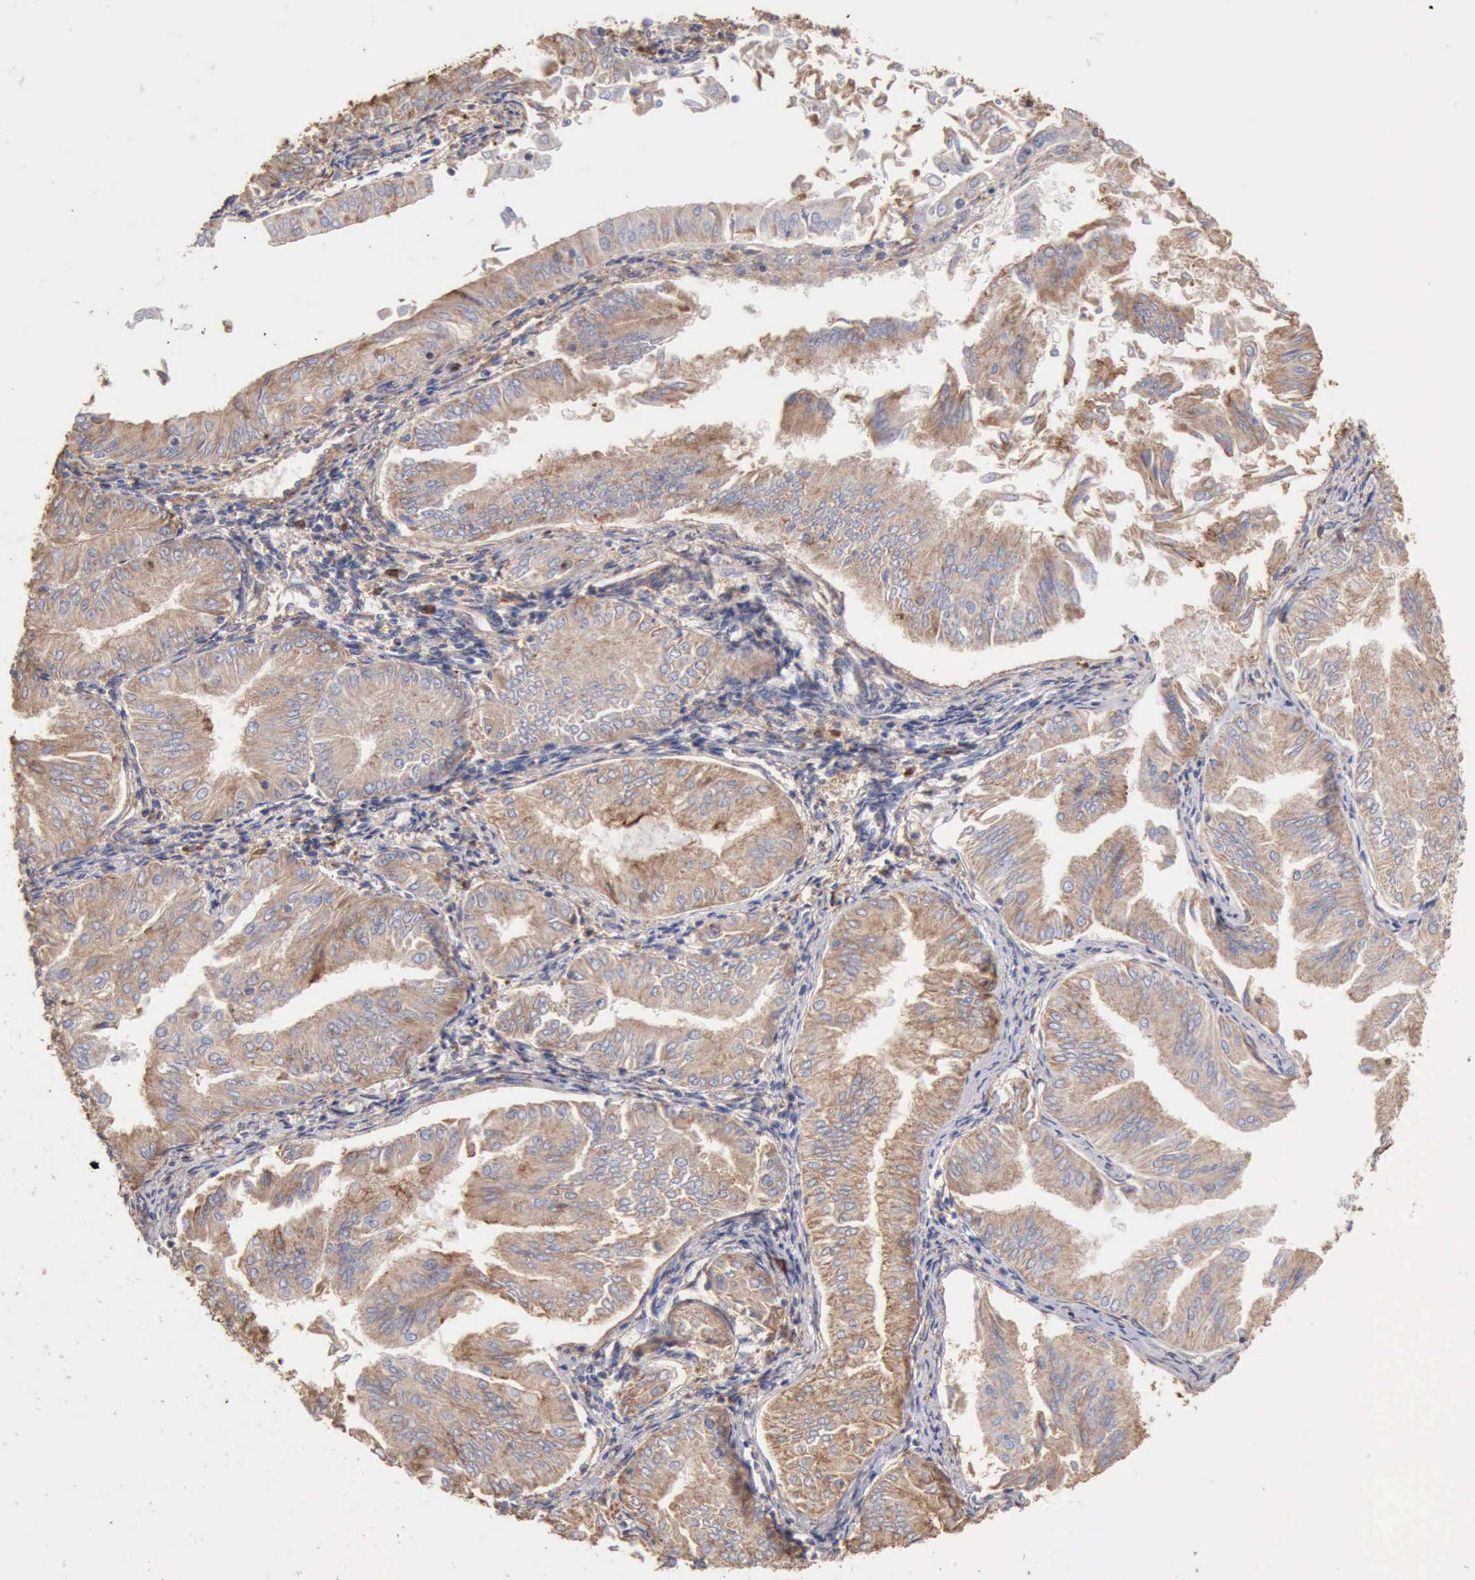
{"staining": {"intensity": "moderate", "quantity": ">75%", "location": "cytoplasmic/membranous"}, "tissue": "endometrial cancer", "cell_type": "Tumor cells", "image_type": "cancer", "snomed": [{"axis": "morphology", "description": "Adenocarcinoma, NOS"}, {"axis": "topography", "description": "Endometrium"}], "caption": "Moderate cytoplasmic/membranous protein positivity is present in approximately >75% of tumor cells in endometrial cancer (adenocarcinoma).", "gene": "GPR101", "patient": {"sex": "female", "age": 53}}